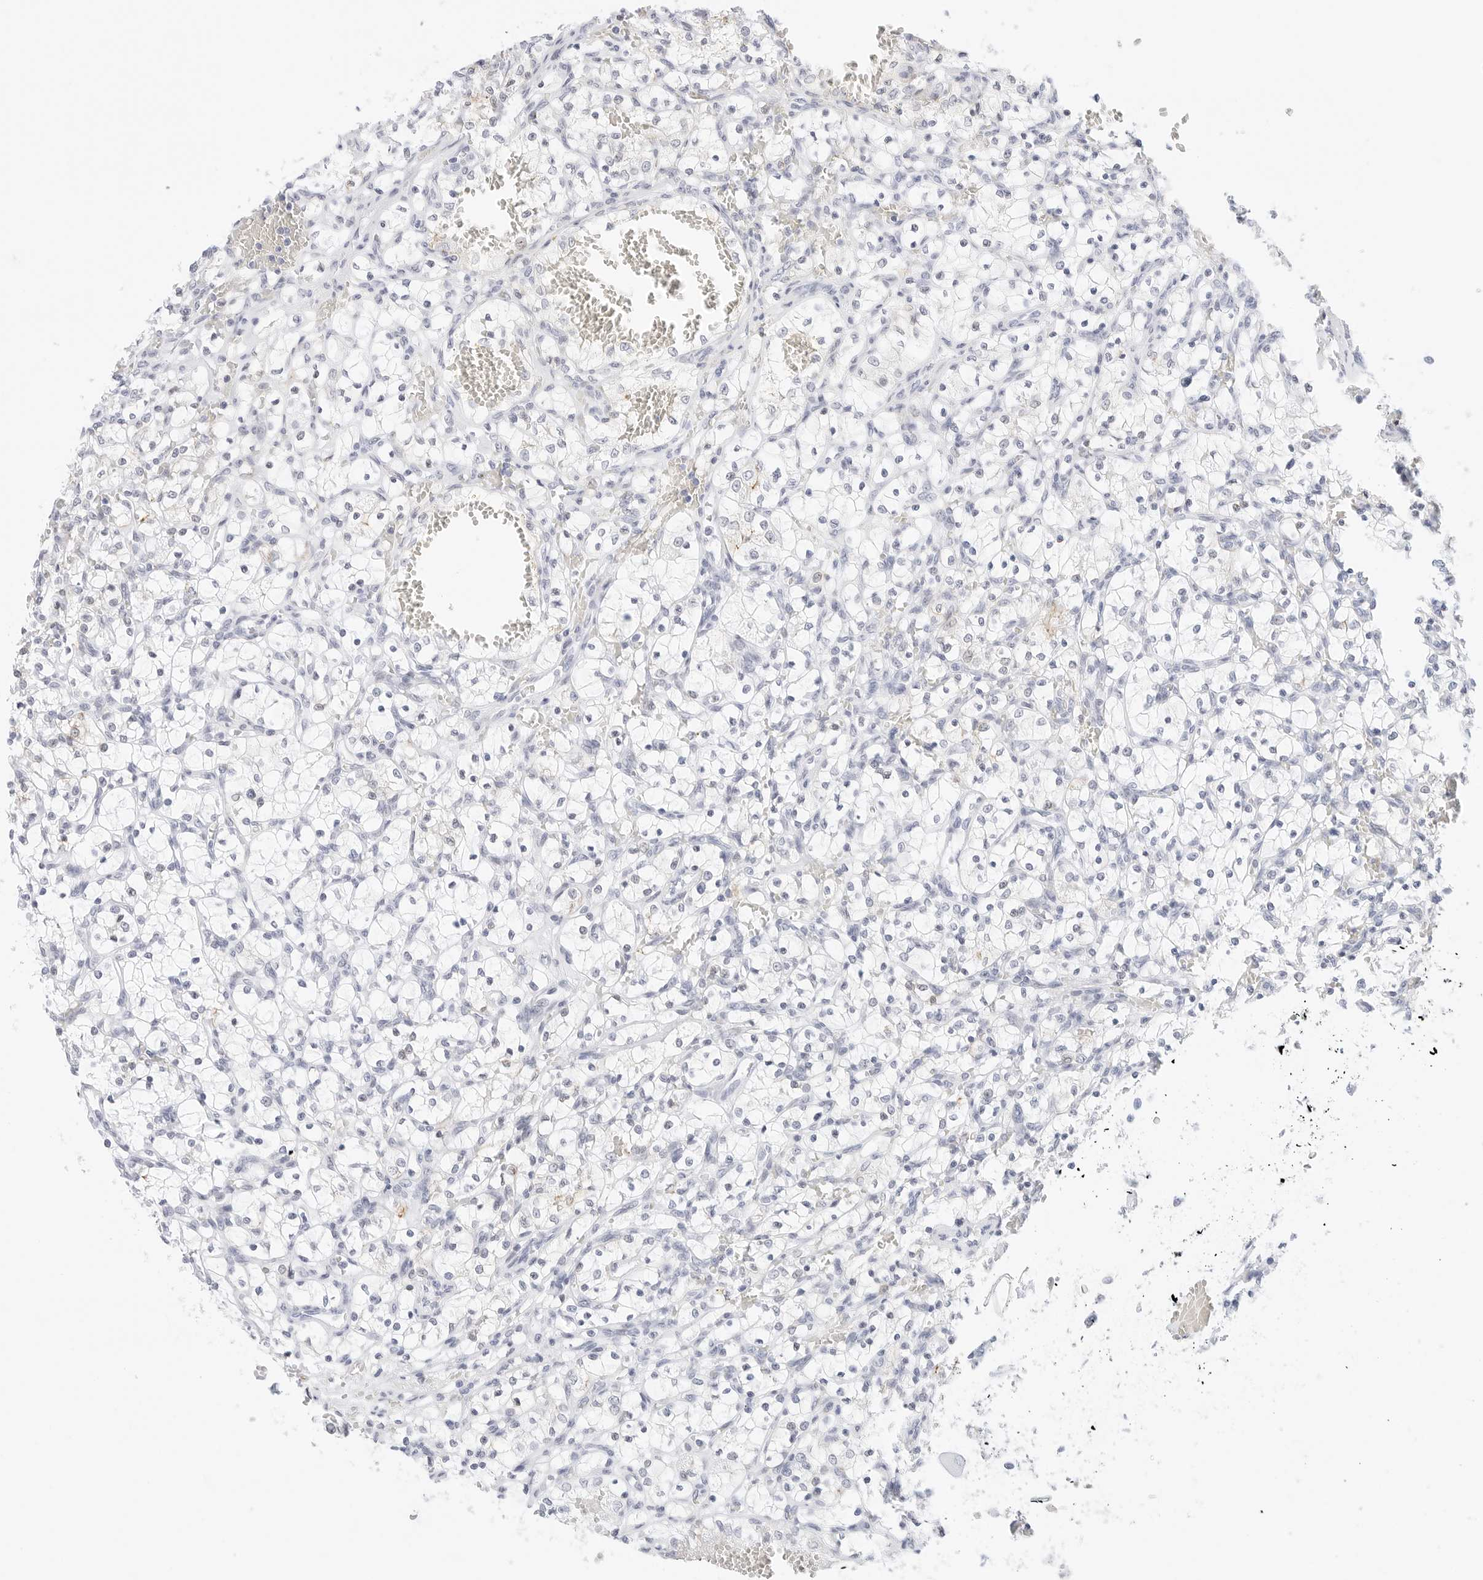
{"staining": {"intensity": "negative", "quantity": "none", "location": "none"}, "tissue": "renal cancer", "cell_type": "Tumor cells", "image_type": "cancer", "snomed": [{"axis": "morphology", "description": "Adenocarcinoma, NOS"}, {"axis": "topography", "description": "Kidney"}], "caption": "Tumor cells are negative for protein expression in human adenocarcinoma (renal). (DAB immunohistochemistry with hematoxylin counter stain).", "gene": "CDH1", "patient": {"sex": "female", "age": 69}}